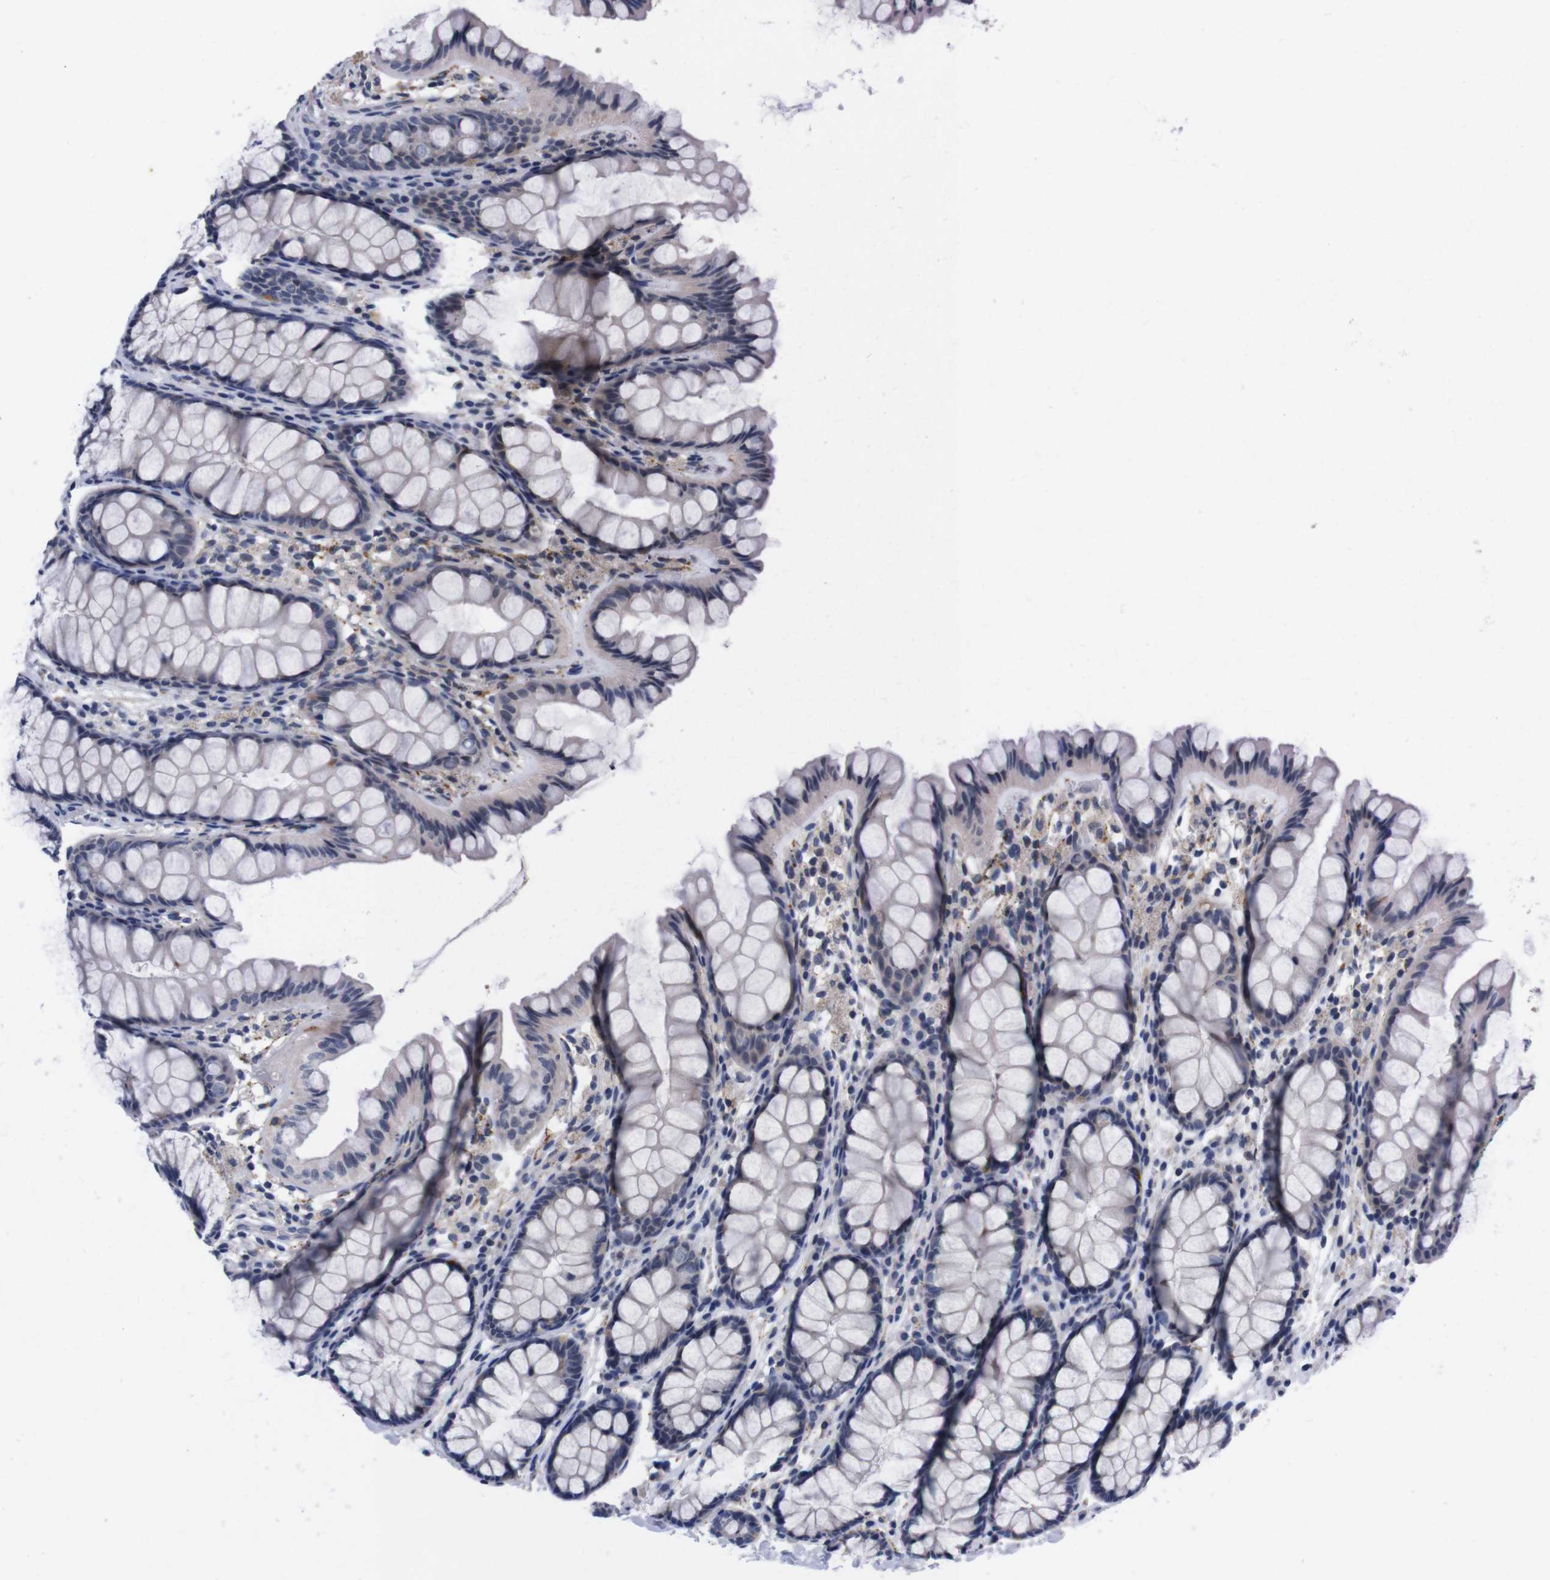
{"staining": {"intensity": "negative", "quantity": "none", "location": "none"}, "tissue": "colon", "cell_type": "Endothelial cells", "image_type": "normal", "snomed": [{"axis": "morphology", "description": "Normal tissue, NOS"}, {"axis": "topography", "description": "Colon"}], "caption": "There is no significant staining in endothelial cells of colon. The staining was performed using DAB (3,3'-diaminobenzidine) to visualize the protein expression in brown, while the nuclei were stained in blue with hematoxylin (Magnification: 20x).", "gene": "TNFRSF21", "patient": {"sex": "female", "age": 55}}